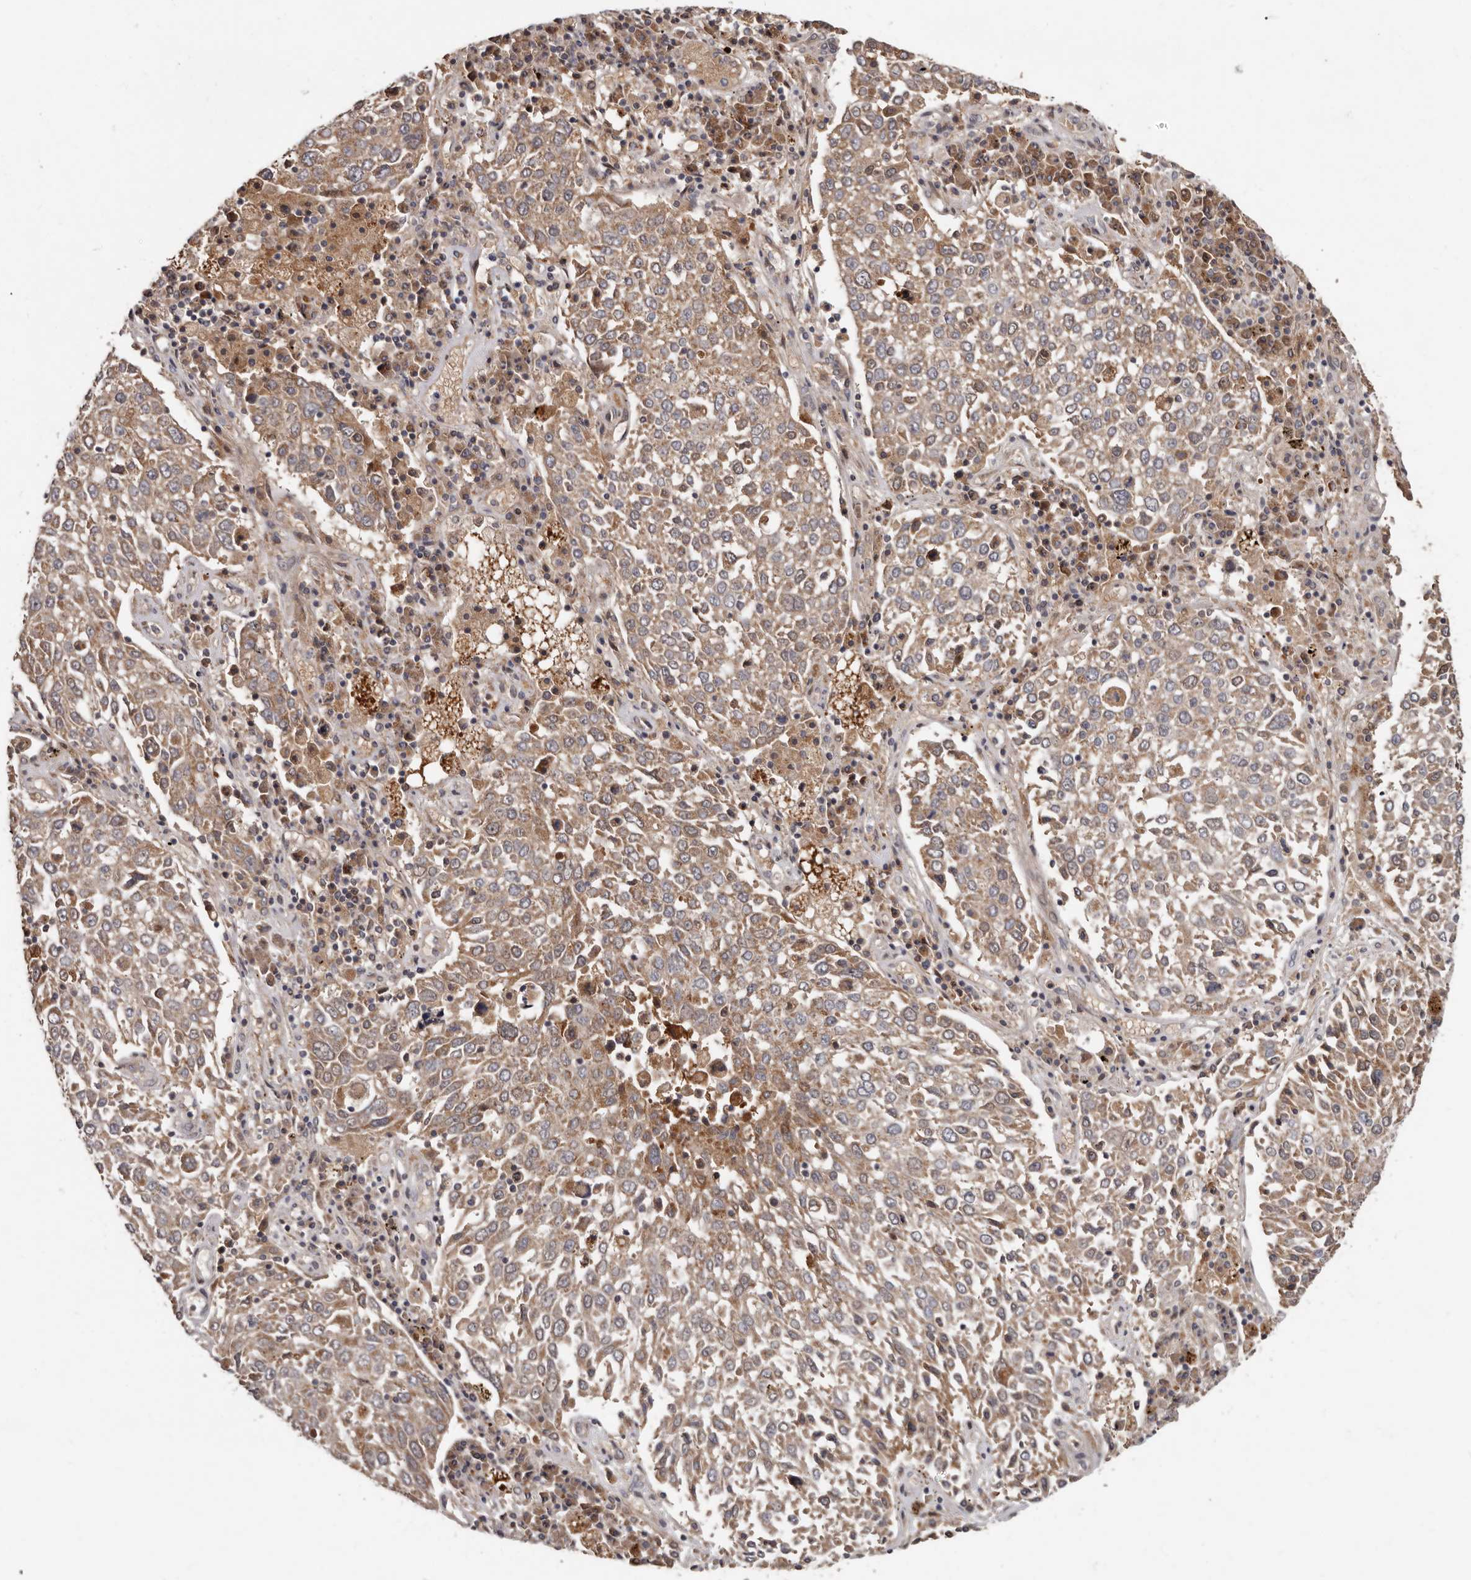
{"staining": {"intensity": "weak", "quantity": ">75%", "location": "cytoplasmic/membranous"}, "tissue": "lung cancer", "cell_type": "Tumor cells", "image_type": "cancer", "snomed": [{"axis": "morphology", "description": "Squamous cell carcinoma, NOS"}, {"axis": "topography", "description": "Lung"}], "caption": "DAB (3,3'-diaminobenzidine) immunohistochemical staining of human lung cancer (squamous cell carcinoma) reveals weak cytoplasmic/membranous protein expression in approximately >75% of tumor cells.", "gene": "GOT1L1", "patient": {"sex": "male", "age": 65}}